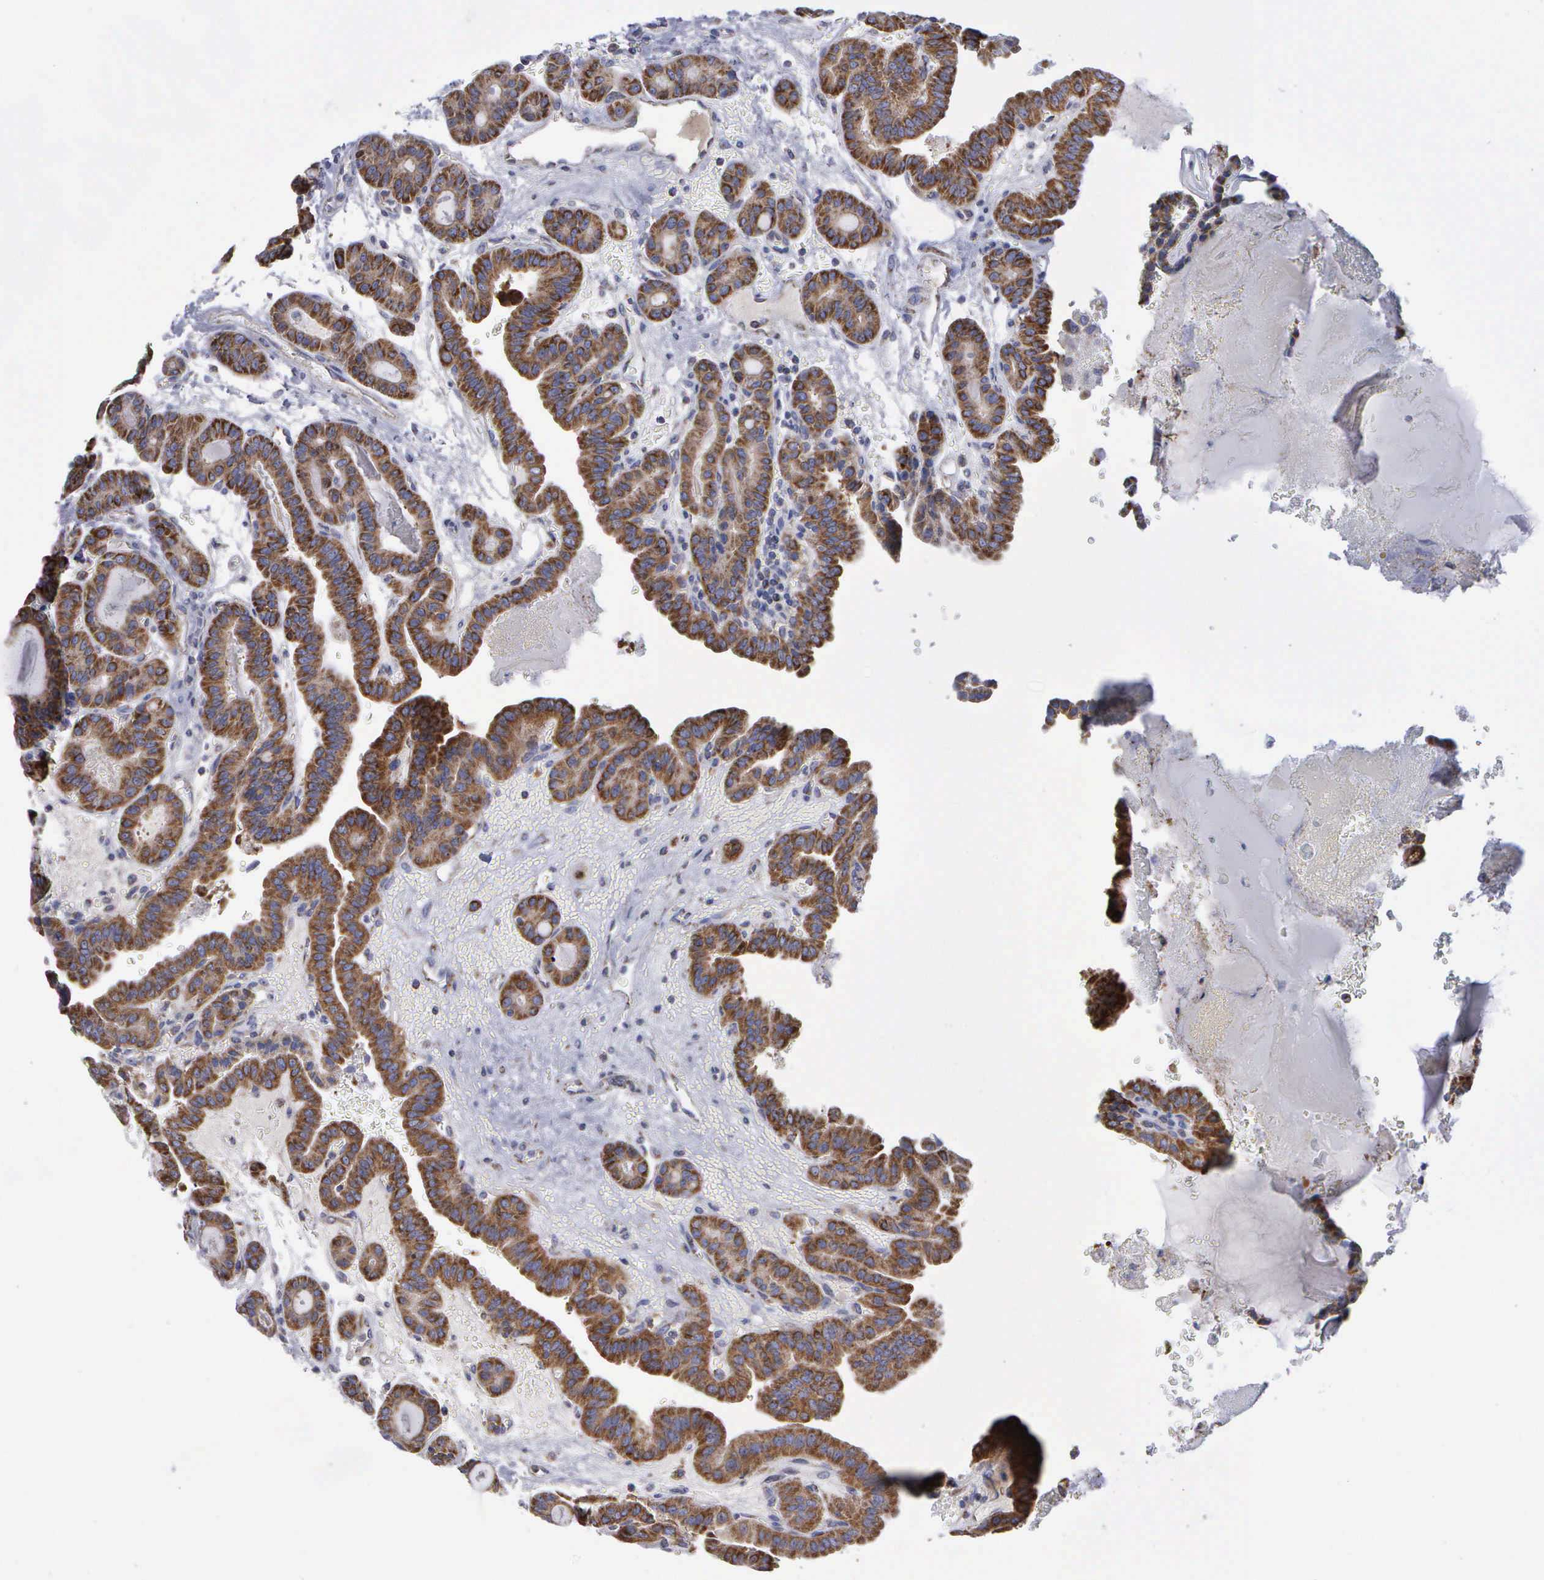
{"staining": {"intensity": "strong", "quantity": ">75%", "location": "cytoplasmic/membranous"}, "tissue": "thyroid cancer", "cell_type": "Tumor cells", "image_type": "cancer", "snomed": [{"axis": "morphology", "description": "Papillary adenocarcinoma, NOS"}, {"axis": "topography", "description": "Thyroid gland"}], "caption": "A brown stain shows strong cytoplasmic/membranous staining of a protein in human thyroid cancer (papillary adenocarcinoma) tumor cells. The staining was performed using DAB (3,3'-diaminobenzidine) to visualize the protein expression in brown, while the nuclei were stained in blue with hematoxylin (Magnification: 20x).", "gene": "APOOL", "patient": {"sex": "male", "age": 87}}